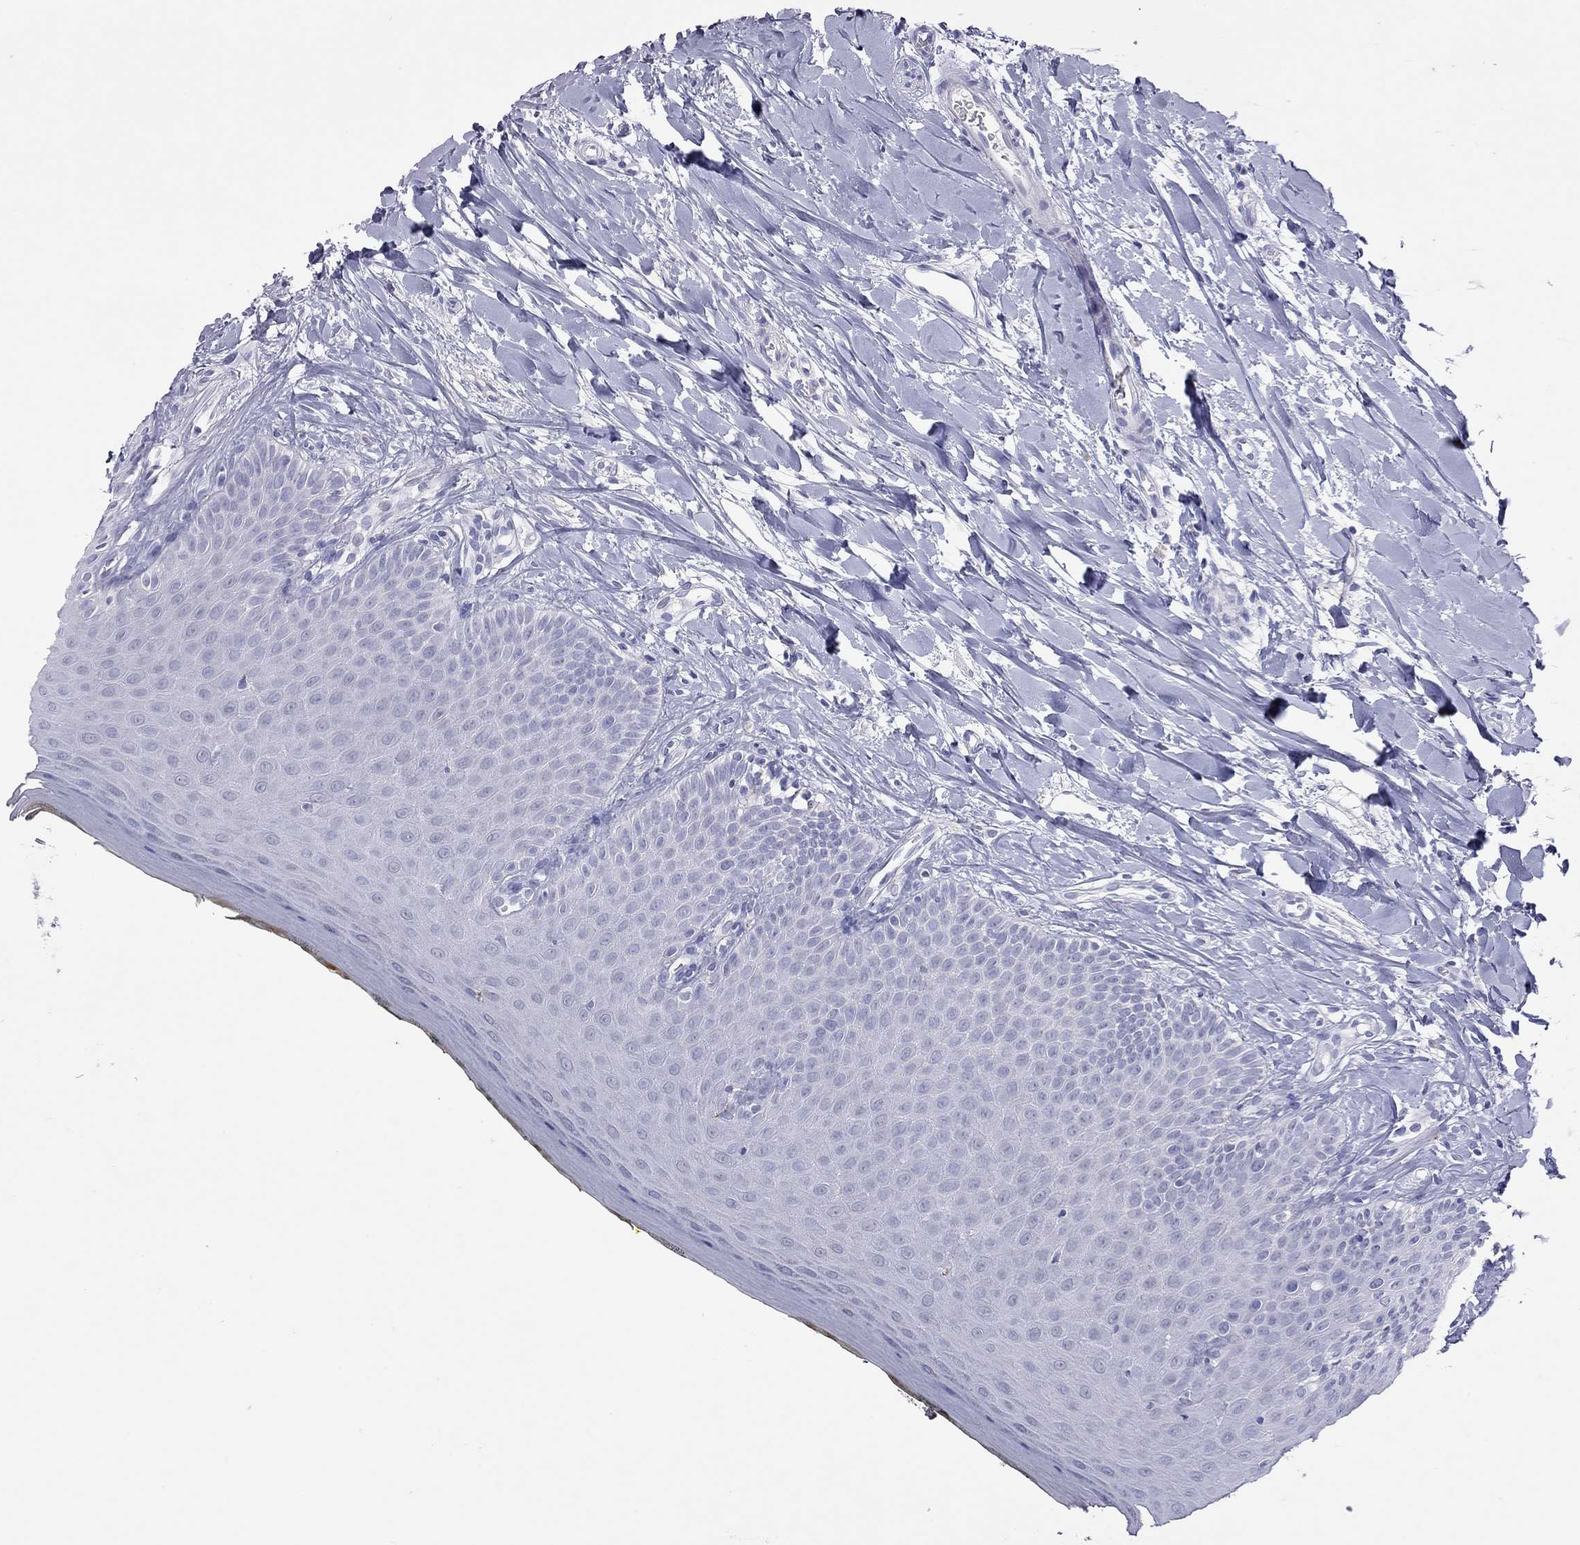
{"staining": {"intensity": "negative", "quantity": "none", "location": "none"}, "tissue": "oral mucosa", "cell_type": "Squamous epithelial cells", "image_type": "normal", "snomed": [{"axis": "morphology", "description": "Normal tissue, NOS"}, {"axis": "topography", "description": "Oral tissue"}], "caption": "Human oral mucosa stained for a protein using immunohistochemistry (IHC) shows no staining in squamous epithelial cells.", "gene": "SLAMF1", "patient": {"sex": "female", "age": 43}}